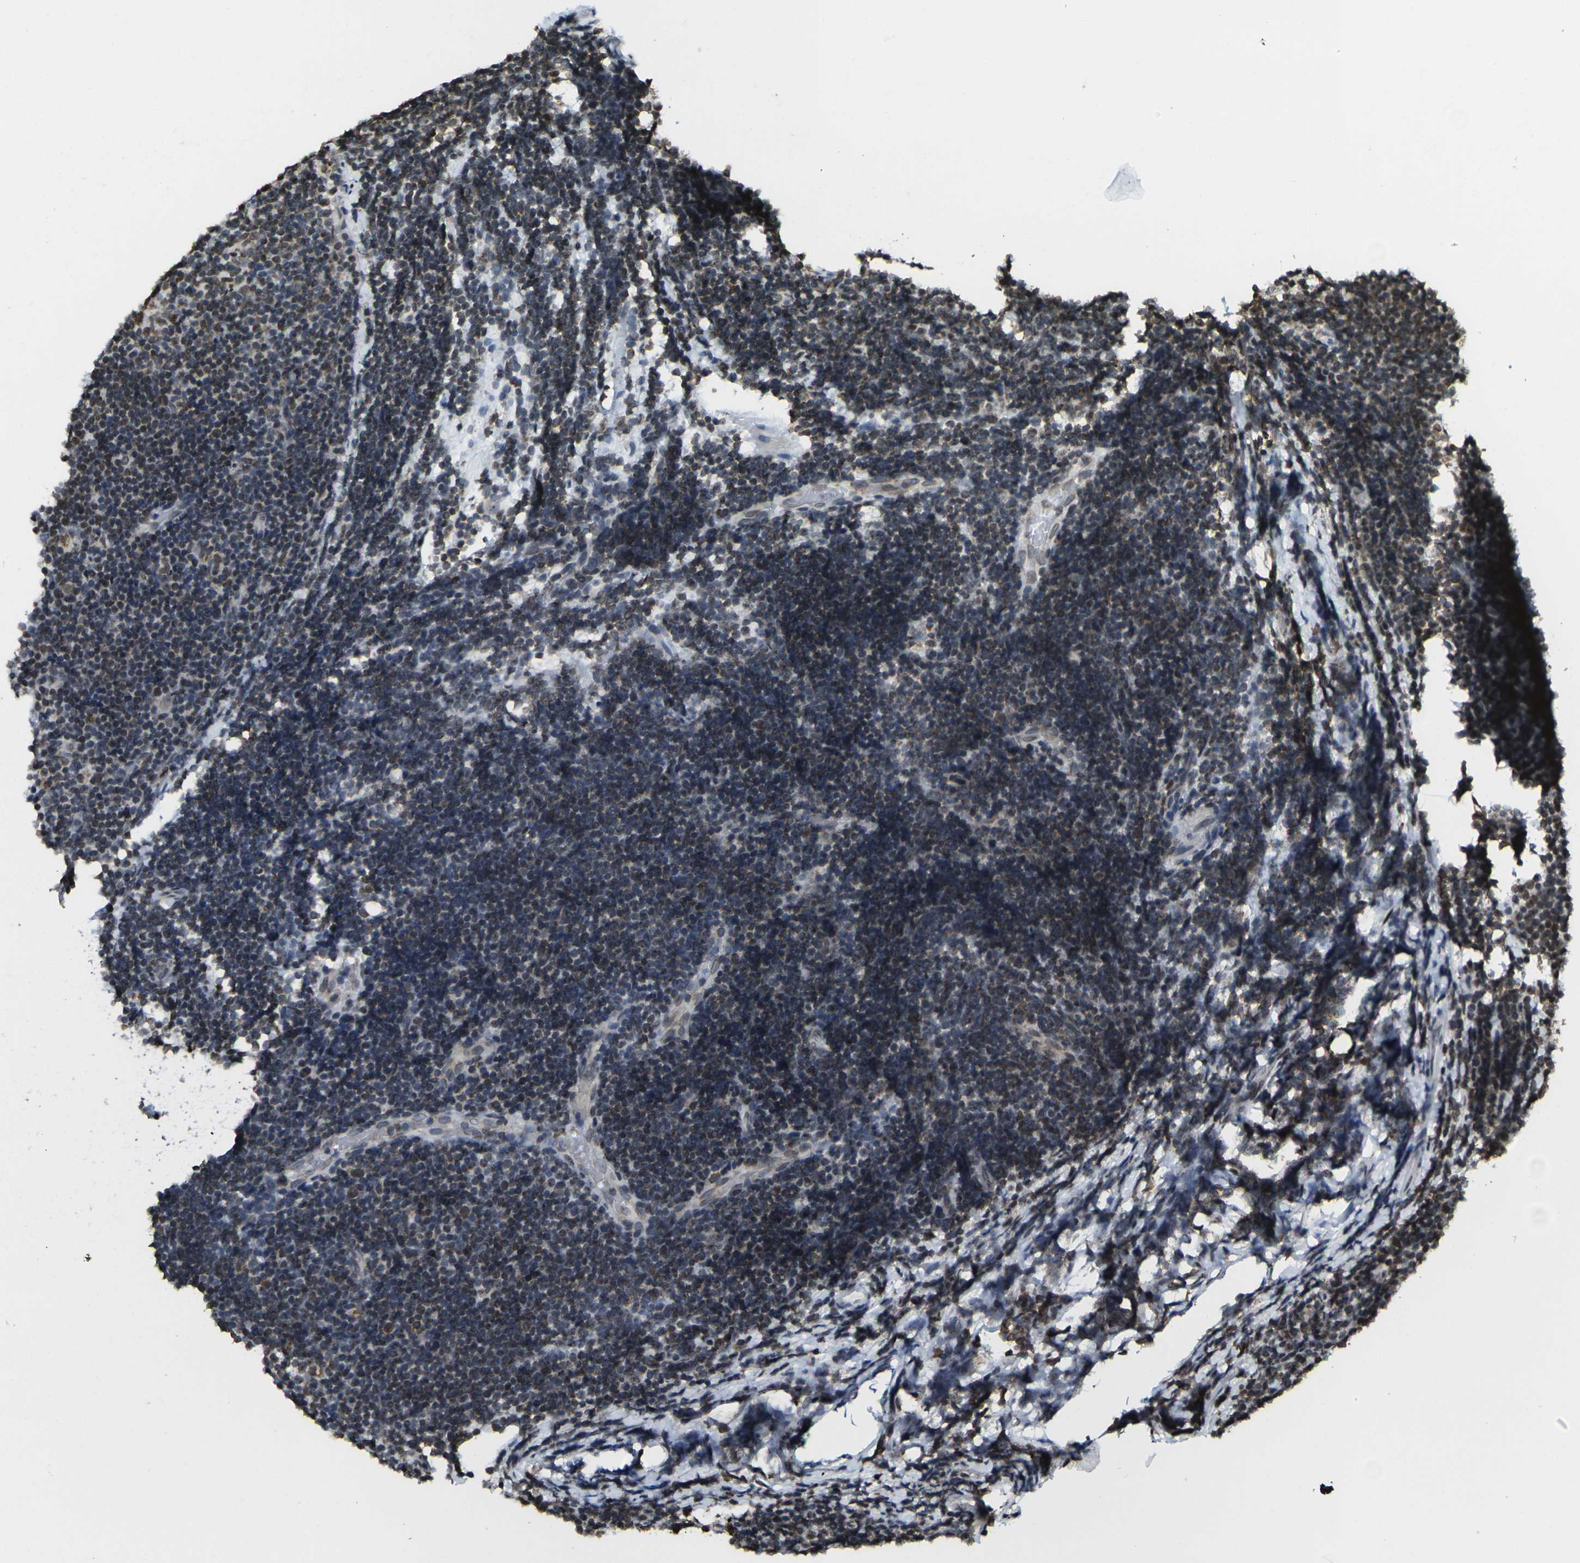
{"staining": {"intensity": "moderate", "quantity": "<25%", "location": "nuclear"}, "tissue": "lymphoma", "cell_type": "Tumor cells", "image_type": "cancer", "snomed": [{"axis": "morphology", "description": "Malignant lymphoma, non-Hodgkin's type, Low grade"}, {"axis": "topography", "description": "Lymph node"}], "caption": "Moderate nuclear protein expression is present in approximately <25% of tumor cells in lymphoma. Using DAB (3,3'-diaminobenzidine) (brown) and hematoxylin (blue) stains, captured at high magnification using brightfield microscopy.", "gene": "BRDT", "patient": {"sex": "male", "age": 83}}